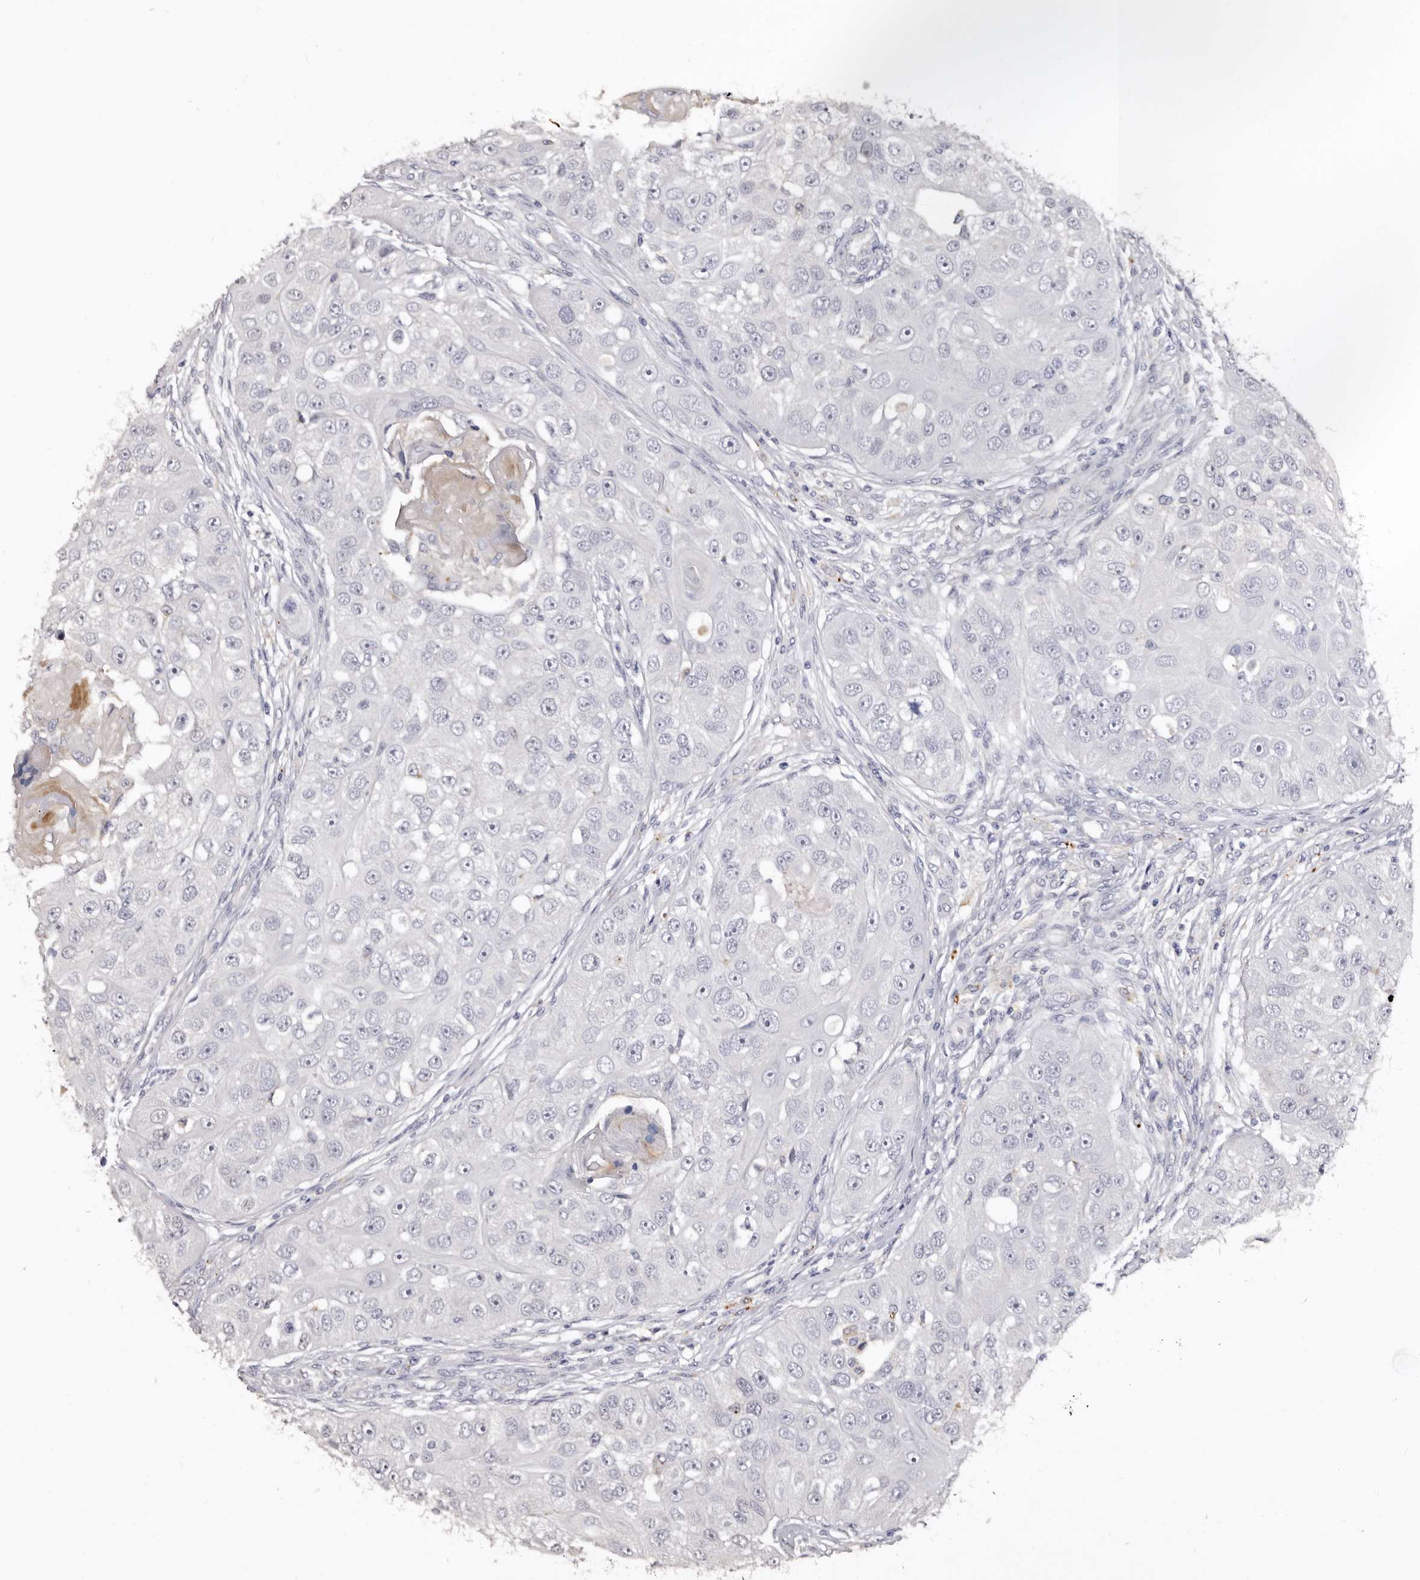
{"staining": {"intensity": "negative", "quantity": "none", "location": "none"}, "tissue": "head and neck cancer", "cell_type": "Tumor cells", "image_type": "cancer", "snomed": [{"axis": "morphology", "description": "Normal tissue, NOS"}, {"axis": "morphology", "description": "Squamous cell carcinoma, NOS"}, {"axis": "topography", "description": "Skeletal muscle"}, {"axis": "topography", "description": "Head-Neck"}], "caption": "There is no significant expression in tumor cells of squamous cell carcinoma (head and neck).", "gene": "SLC10A4", "patient": {"sex": "male", "age": 51}}